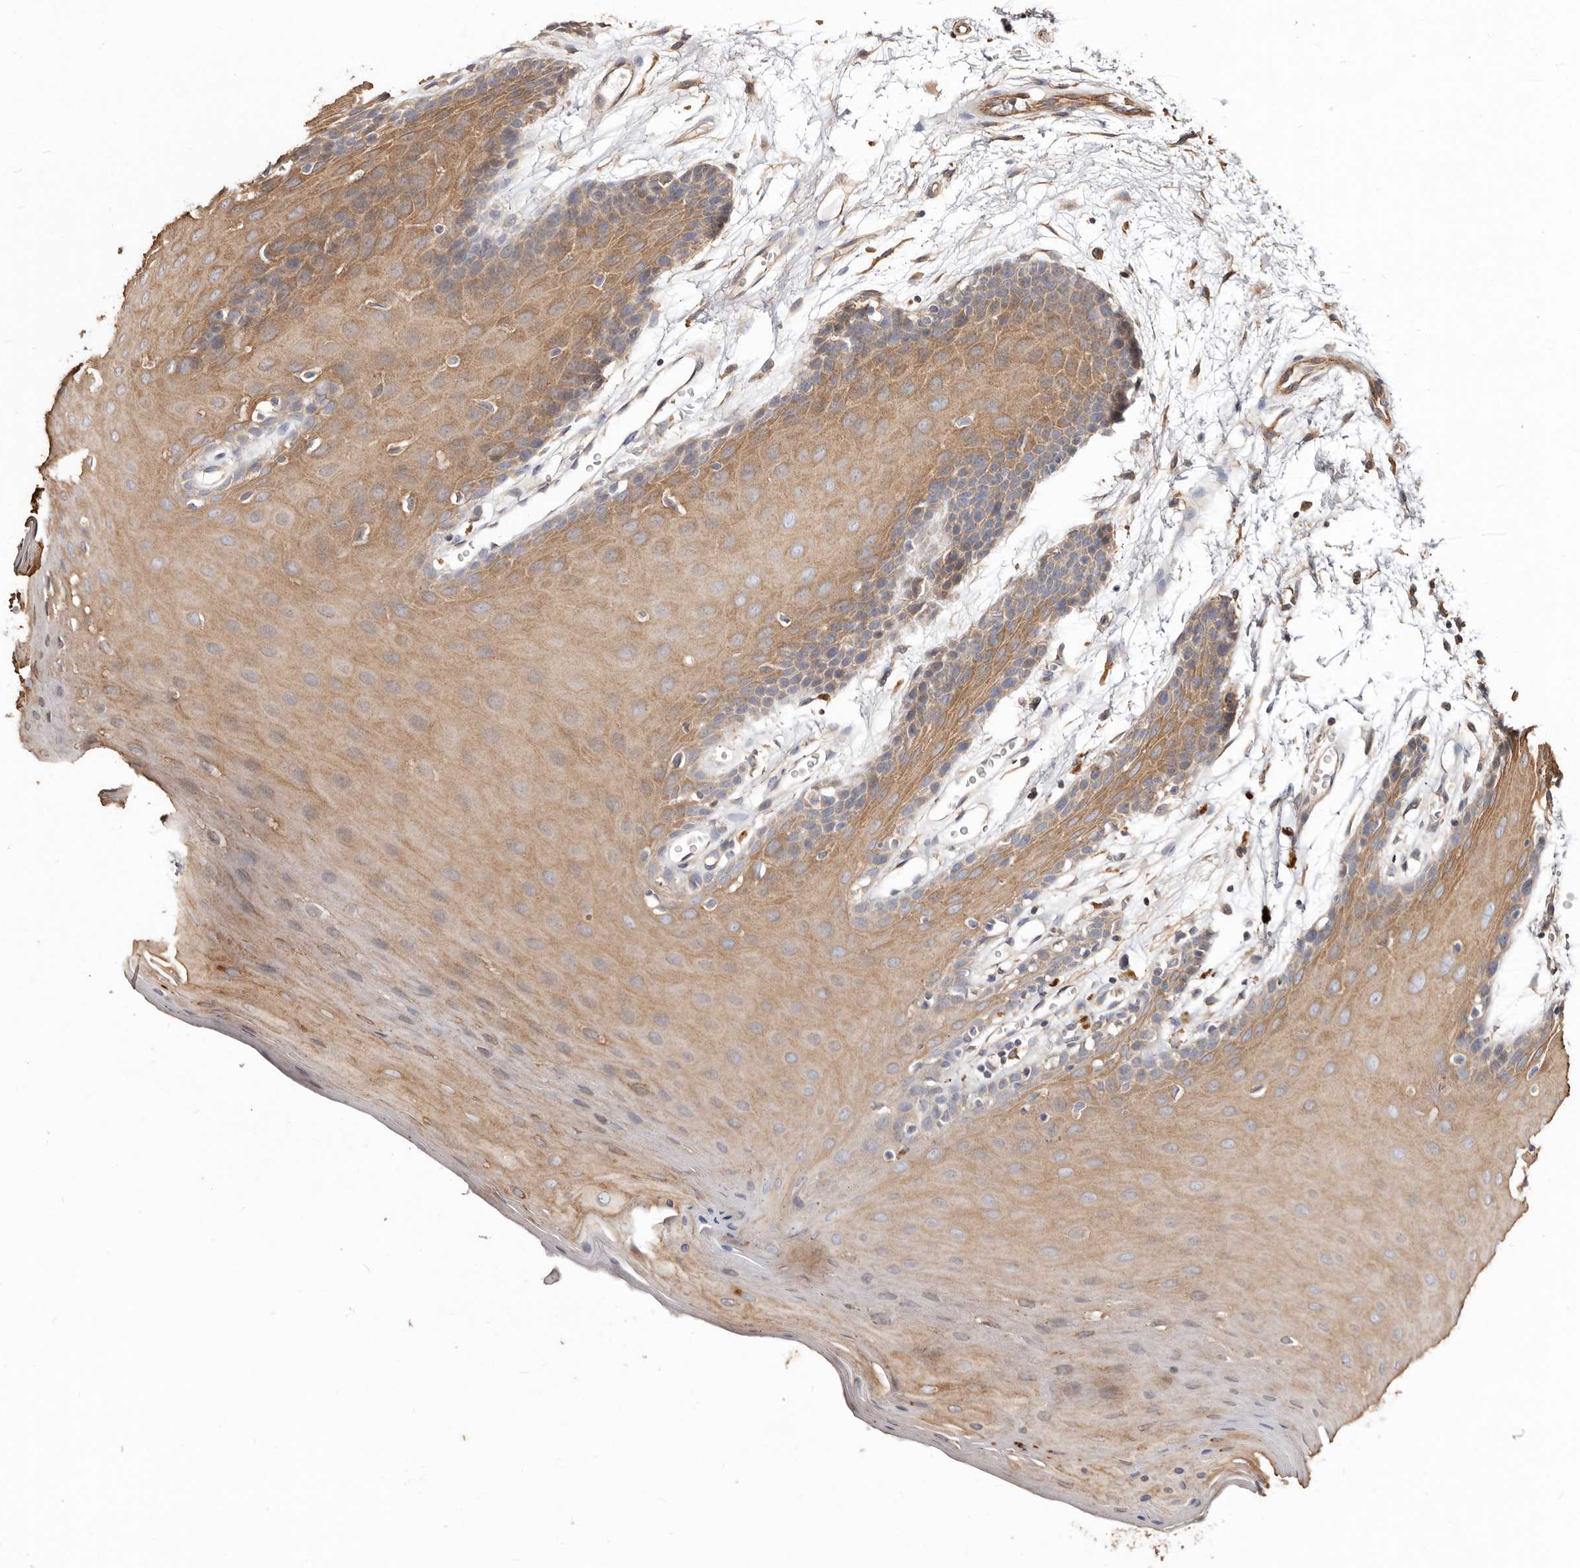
{"staining": {"intensity": "moderate", "quantity": "25%-75%", "location": "cytoplasmic/membranous"}, "tissue": "oral mucosa", "cell_type": "Squamous epithelial cells", "image_type": "normal", "snomed": [{"axis": "morphology", "description": "Normal tissue, NOS"}, {"axis": "morphology", "description": "Squamous cell carcinoma, NOS"}, {"axis": "topography", "description": "Skeletal muscle"}, {"axis": "topography", "description": "Oral tissue"}, {"axis": "topography", "description": "Salivary gland"}, {"axis": "topography", "description": "Head-Neck"}], "caption": "A brown stain labels moderate cytoplasmic/membranous staining of a protein in squamous epithelial cells of unremarkable oral mucosa.", "gene": "LRRC25", "patient": {"sex": "male", "age": 54}}